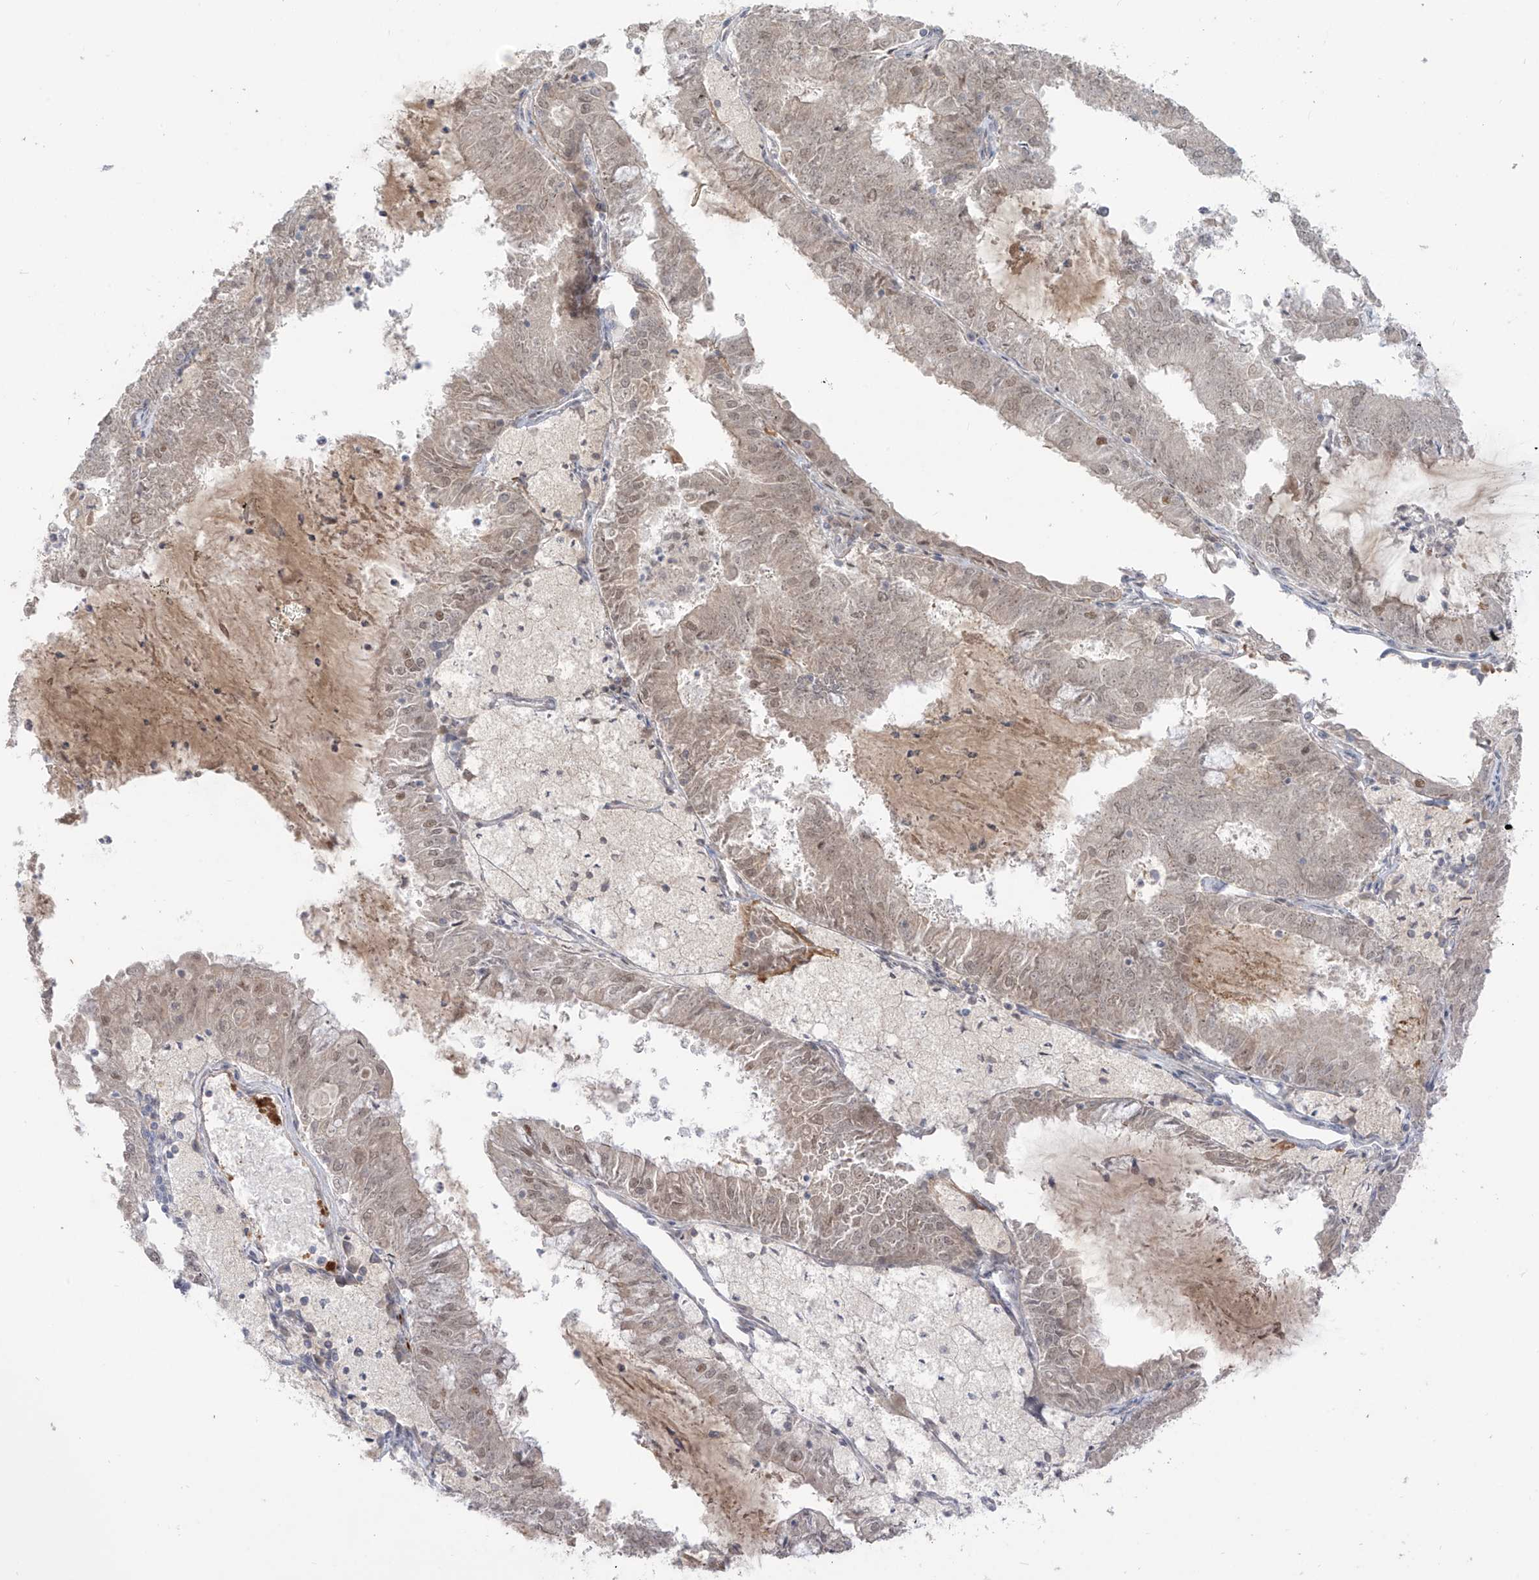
{"staining": {"intensity": "weak", "quantity": ">75%", "location": "nuclear"}, "tissue": "endometrial cancer", "cell_type": "Tumor cells", "image_type": "cancer", "snomed": [{"axis": "morphology", "description": "Adenocarcinoma, NOS"}, {"axis": "topography", "description": "Endometrium"}], "caption": "A photomicrograph showing weak nuclear positivity in approximately >75% of tumor cells in endometrial cancer, as visualized by brown immunohistochemical staining.", "gene": "OGT", "patient": {"sex": "female", "age": 57}}